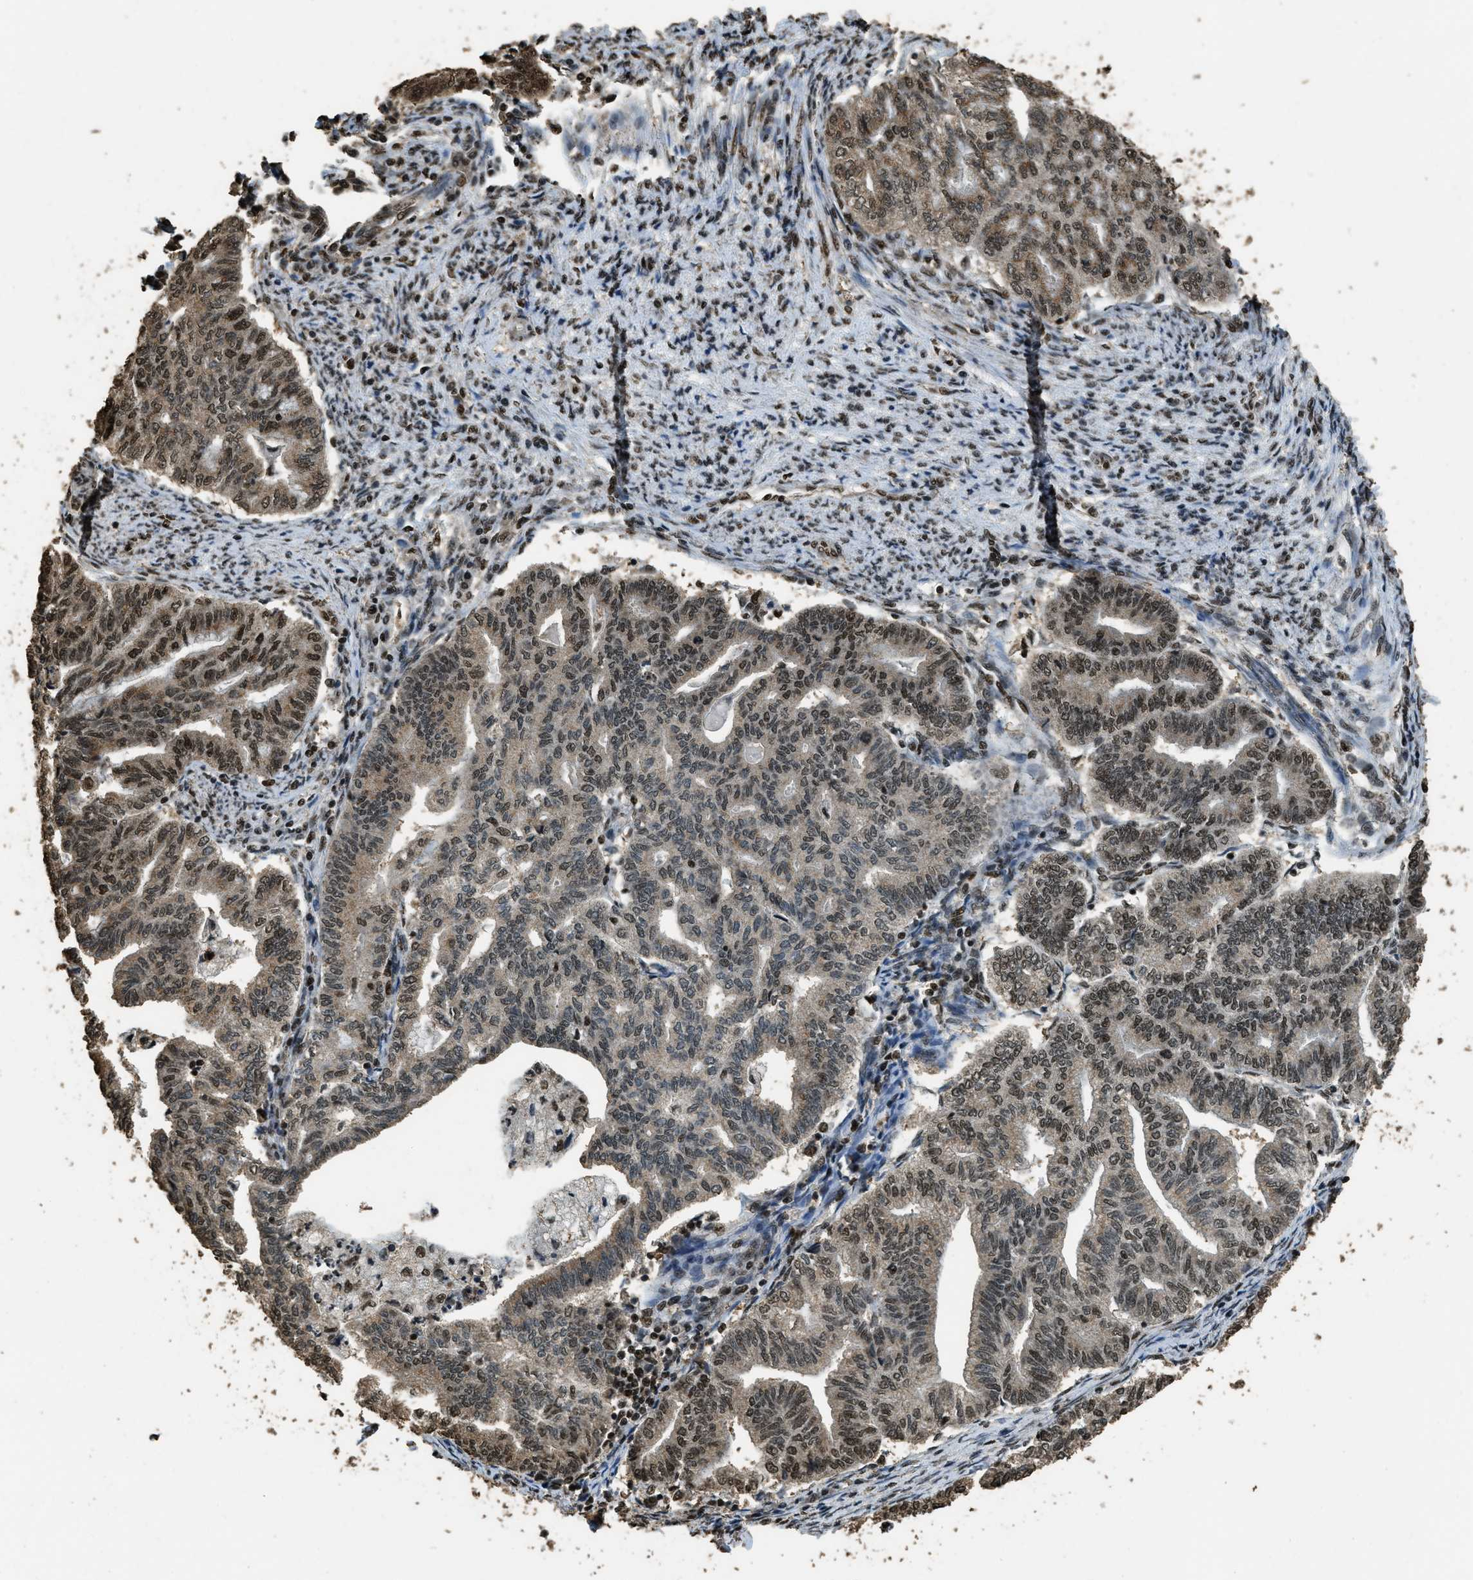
{"staining": {"intensity": "moderate", "quantity": ">75%", "location": "nuclear"}, "tissue": "endometrial cancer", "cell_type": "Tumor cells", "image_type": "cancer", "snomed": [{"axis": "morphology", "description": "Adenocarcinoma, NOS"}, {"axis": "topography", "description": "Endometrium"}], "caption": "This histopathology image displays endometrial cancer (adenocarcinoma) stained with immunohistochemistry to label a protein in brown. The nuclear of tumor cells show moderate positivity for the protein. Nuclei are counter-stained blue.", "gene": "MYB", "patient": {"sex": "female", "age": 79}}